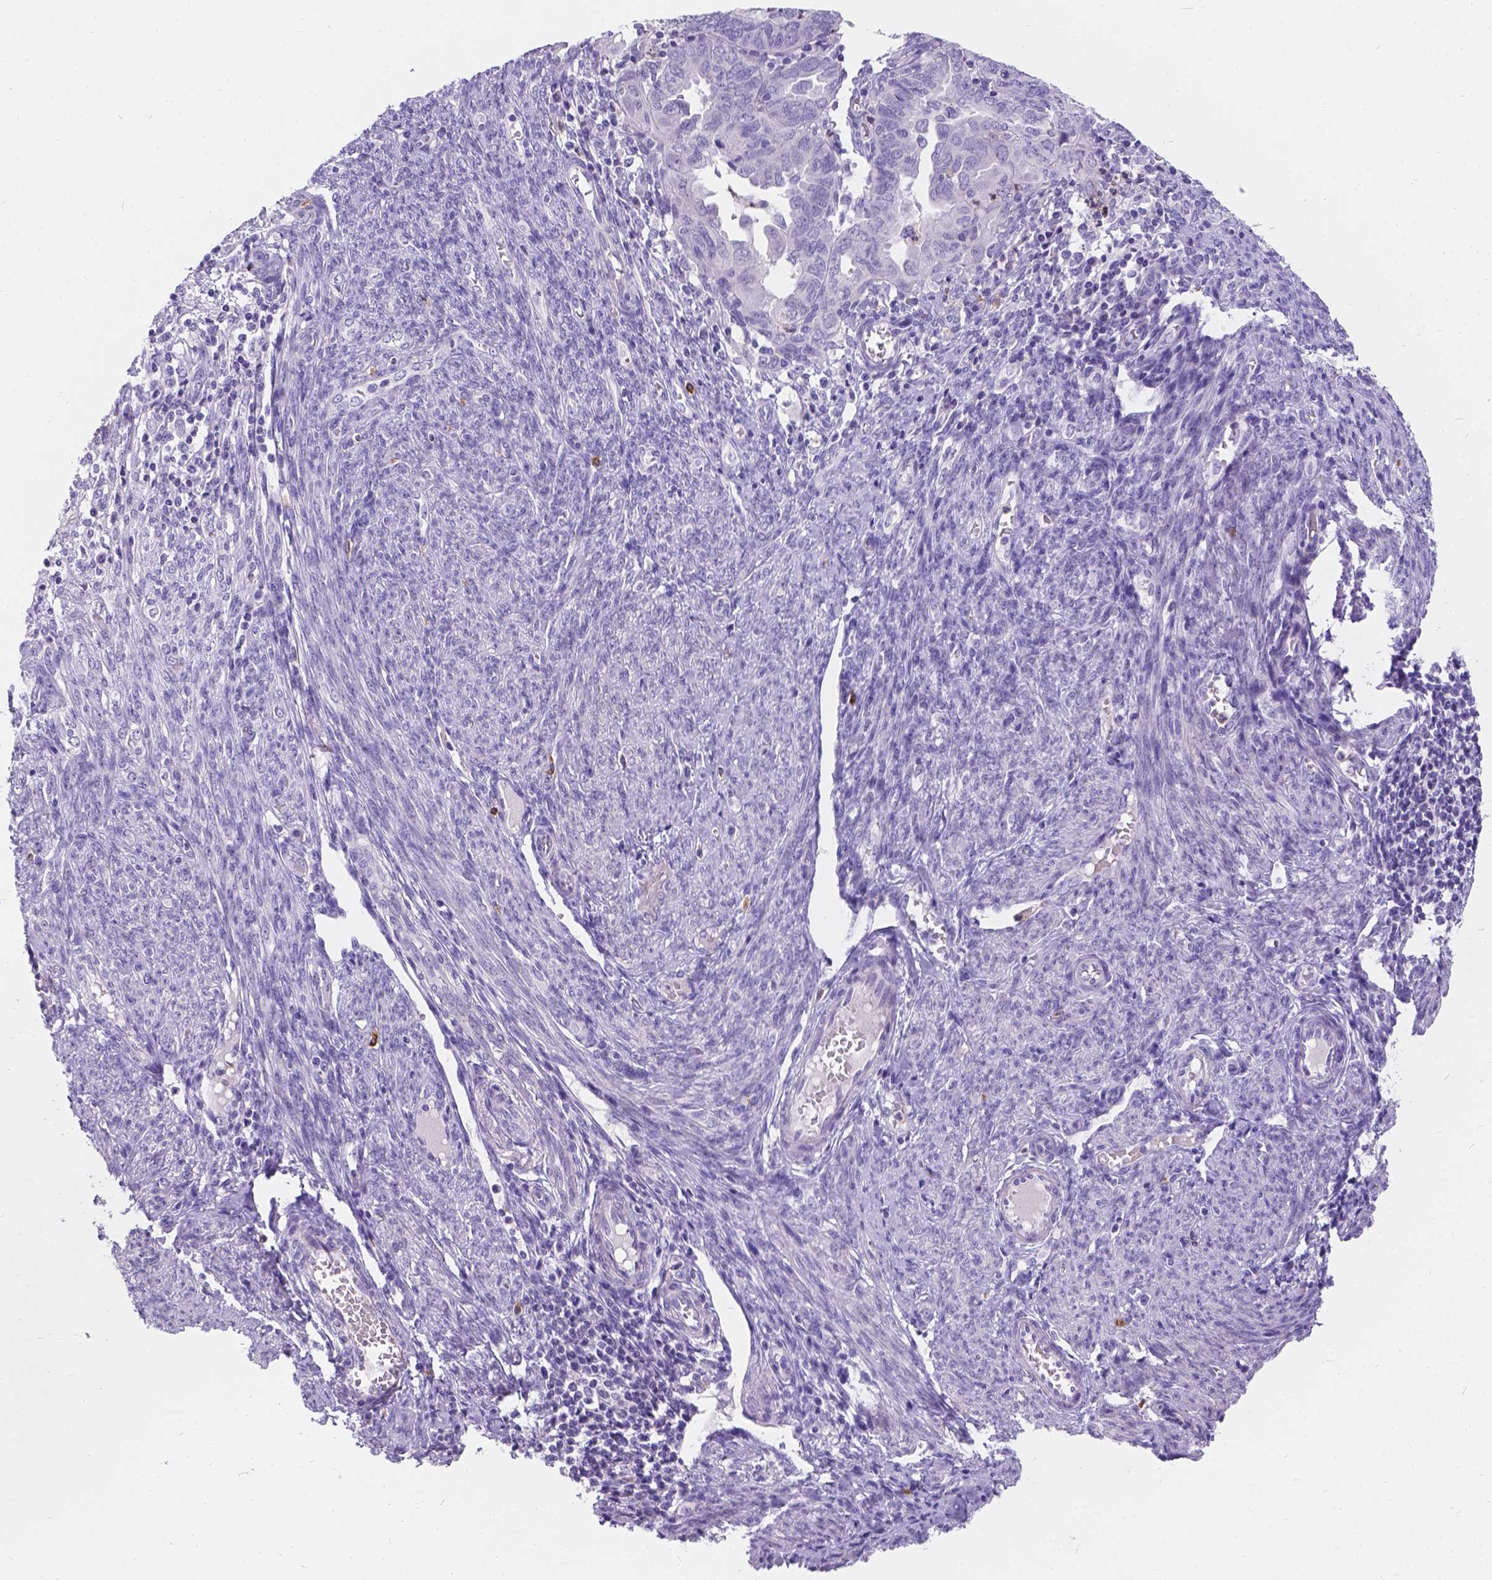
{"staining": {"intensity": "negative", "quantity": "none", "location": "none"}, "tissue": "endometrial cancer", "cell_type": "Tumor cells", "image_type": "cancer", "snomed": [{"axis": "morphology", "description": "Adenocarcinoma, NOS"}, {"axis": "topography", "description": "Endometrium"}], "caption": "IHC of human endometrial adenocarcinoma reveals no positivity in tumor cells.", "gene": "GNRHR", "patient": {"sex": "female", "age": 79}}